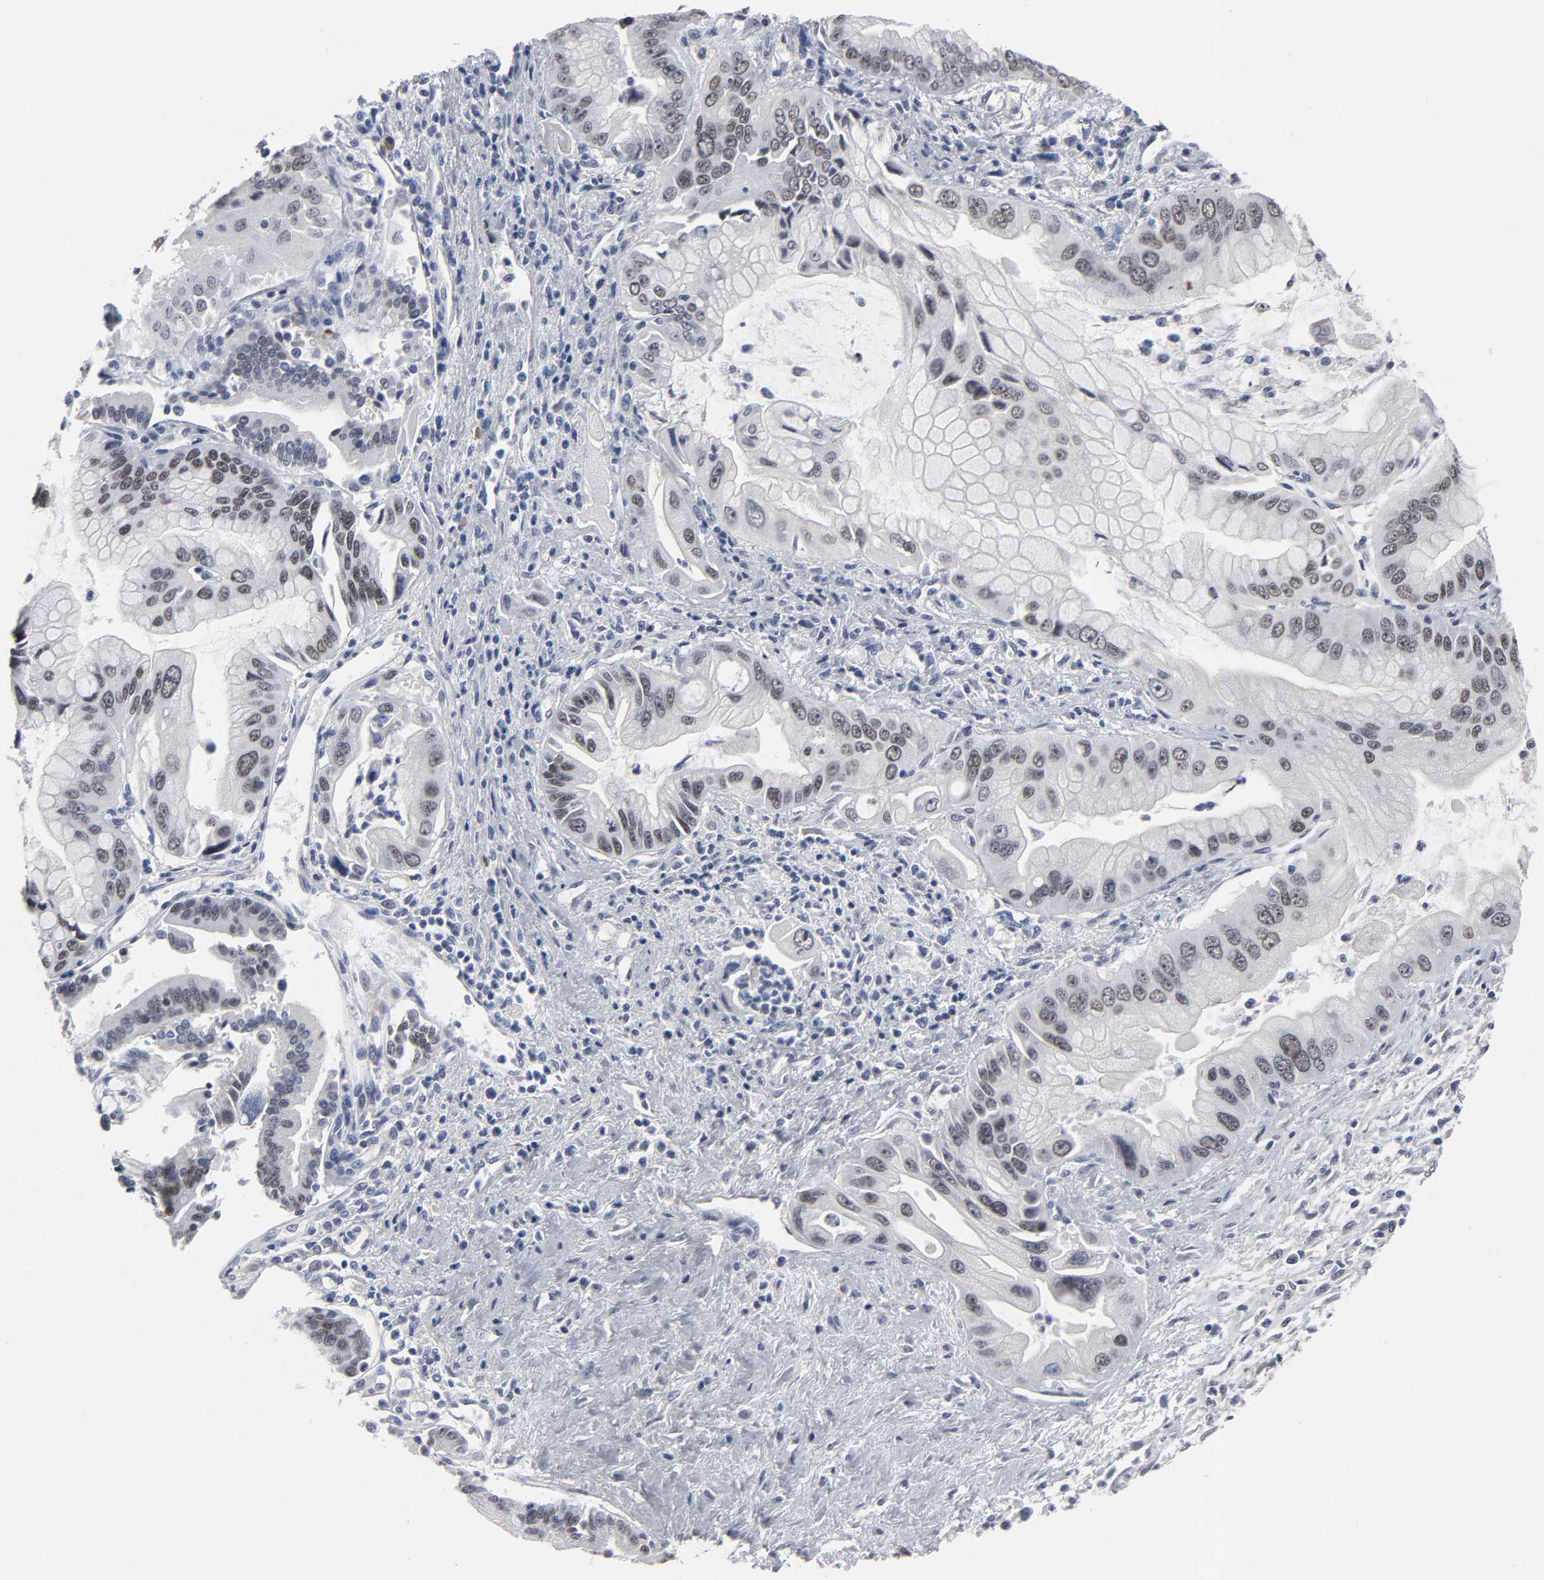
{"staining": {"intensity": "moderate", "quantity": ">75%", "location": "nuclear"}, "tissue": "pancreatic cancer", "cell_type": "Tumor cells", "image_type": "cancer", "snomed": [{"axis": "morphology", "description": "Adenocarcinoma, NOS"}, {"axis": "topography", "description": "Pancreas"}], "caption": "Protein staining by immunohistochemistry exhibits moderate nuclear staining in about >75% of tumor cells in adenocarcinoma (pancreatic).", "gene": "HNF4A", "patient": {"sex": "male", "age": 59}}